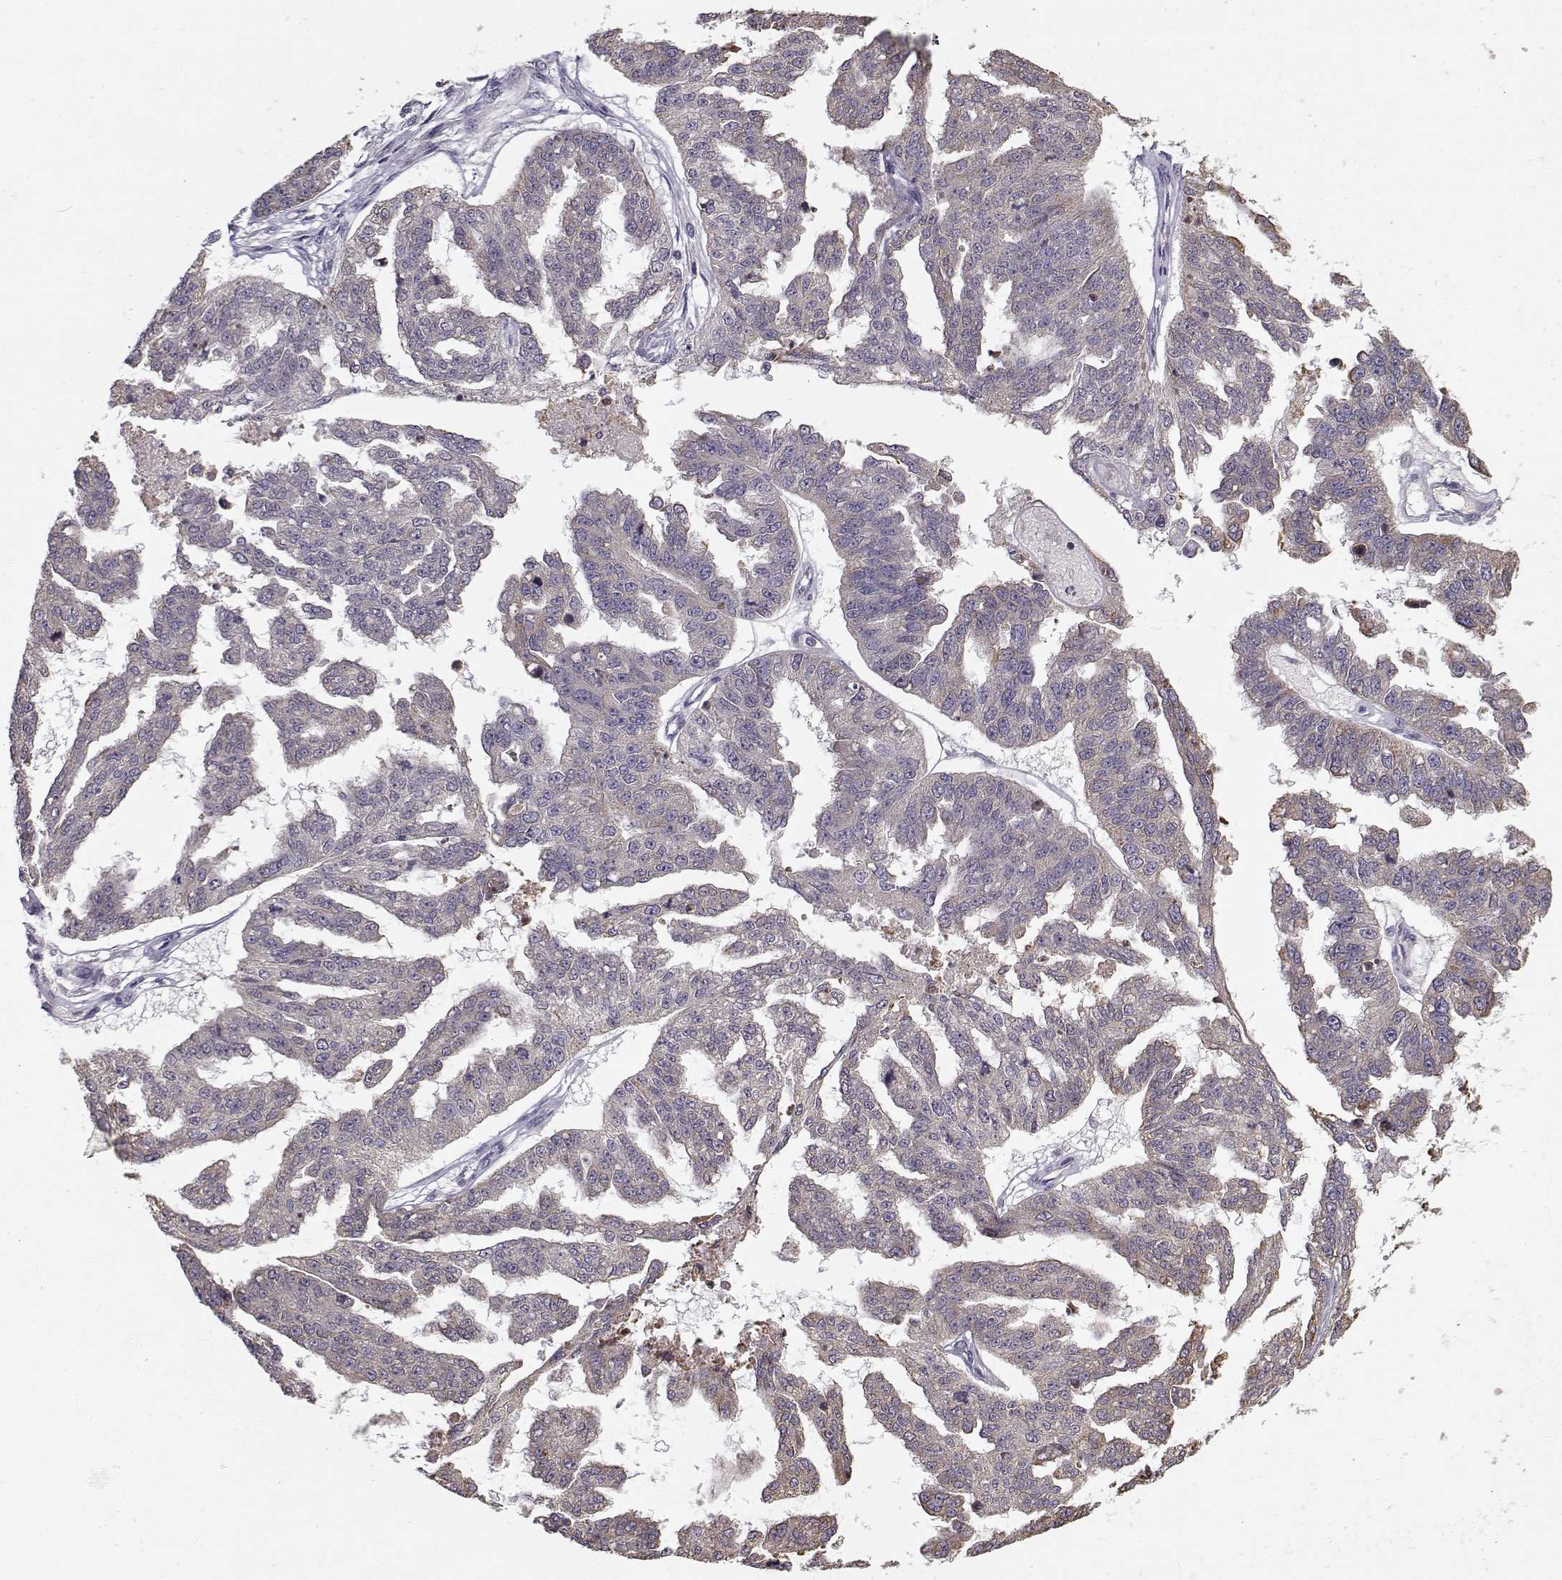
{"staining": {"intensity": "negative", "quantity": "none", "location": "none"}, "tissue": "ovarian cancer", "cell_type": "Tumor cells", "image_type": "cancer", "snomed": [{"axis": "morphology", "description": "Cystadenocarcinoma, serous, NOS"}, {"axis": "topography", "description": "Ovary"}], "caption": "Ovarian cancer (serous cystadenocarcinoma) stained for a protein using immunohistochemistry (IHC) shows no staining tumor cells.", "gene": "ENTPD8", "patient": {"sex": "female", "age": 58}}